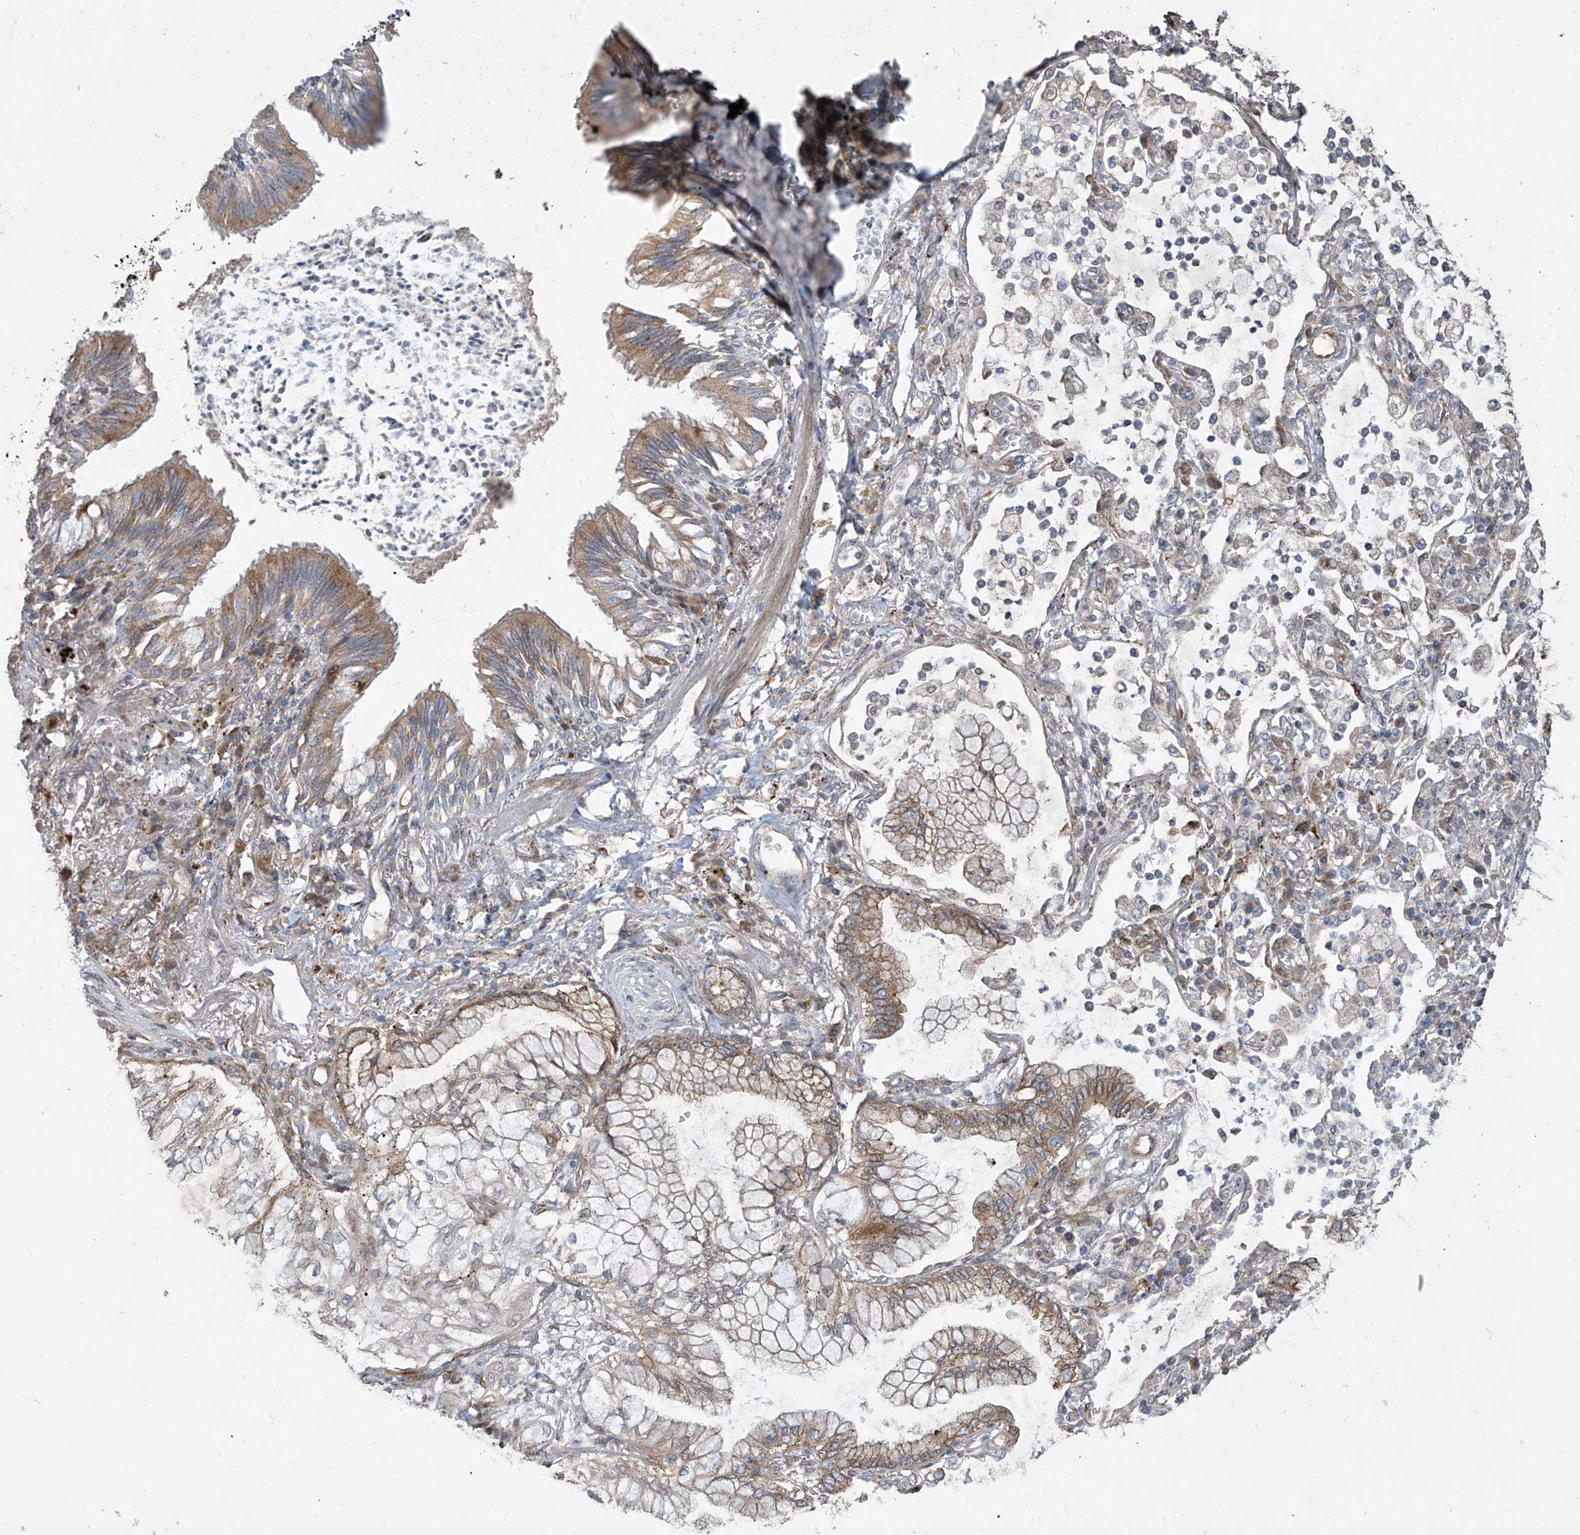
{"staining": {"intensity": "moderate", "quantity": "25%-75%", "location": "cytoplasmic/membranous"}, "tissue": "lung cancer", "cell_type": "Tumor cells", "image_type": "cancer", "snomed": [{"axis": "morphology", "description": "Adenocarcinoma, NOS"}, {"axis": "topography", "description": "Lung"}], "caption": "Immunohistochemistry histopathology image of neoplastic tissue: lung adenocarcinoma stained using IHC reveals medium levels of moderate protein expression localized specifically in the cytoplasmic/membranous of tumor cells, appearing as a cytoplasmic/membranous brown color.", "gene": "ABTB1", "patient": {"sex": "female", "age": 70}}